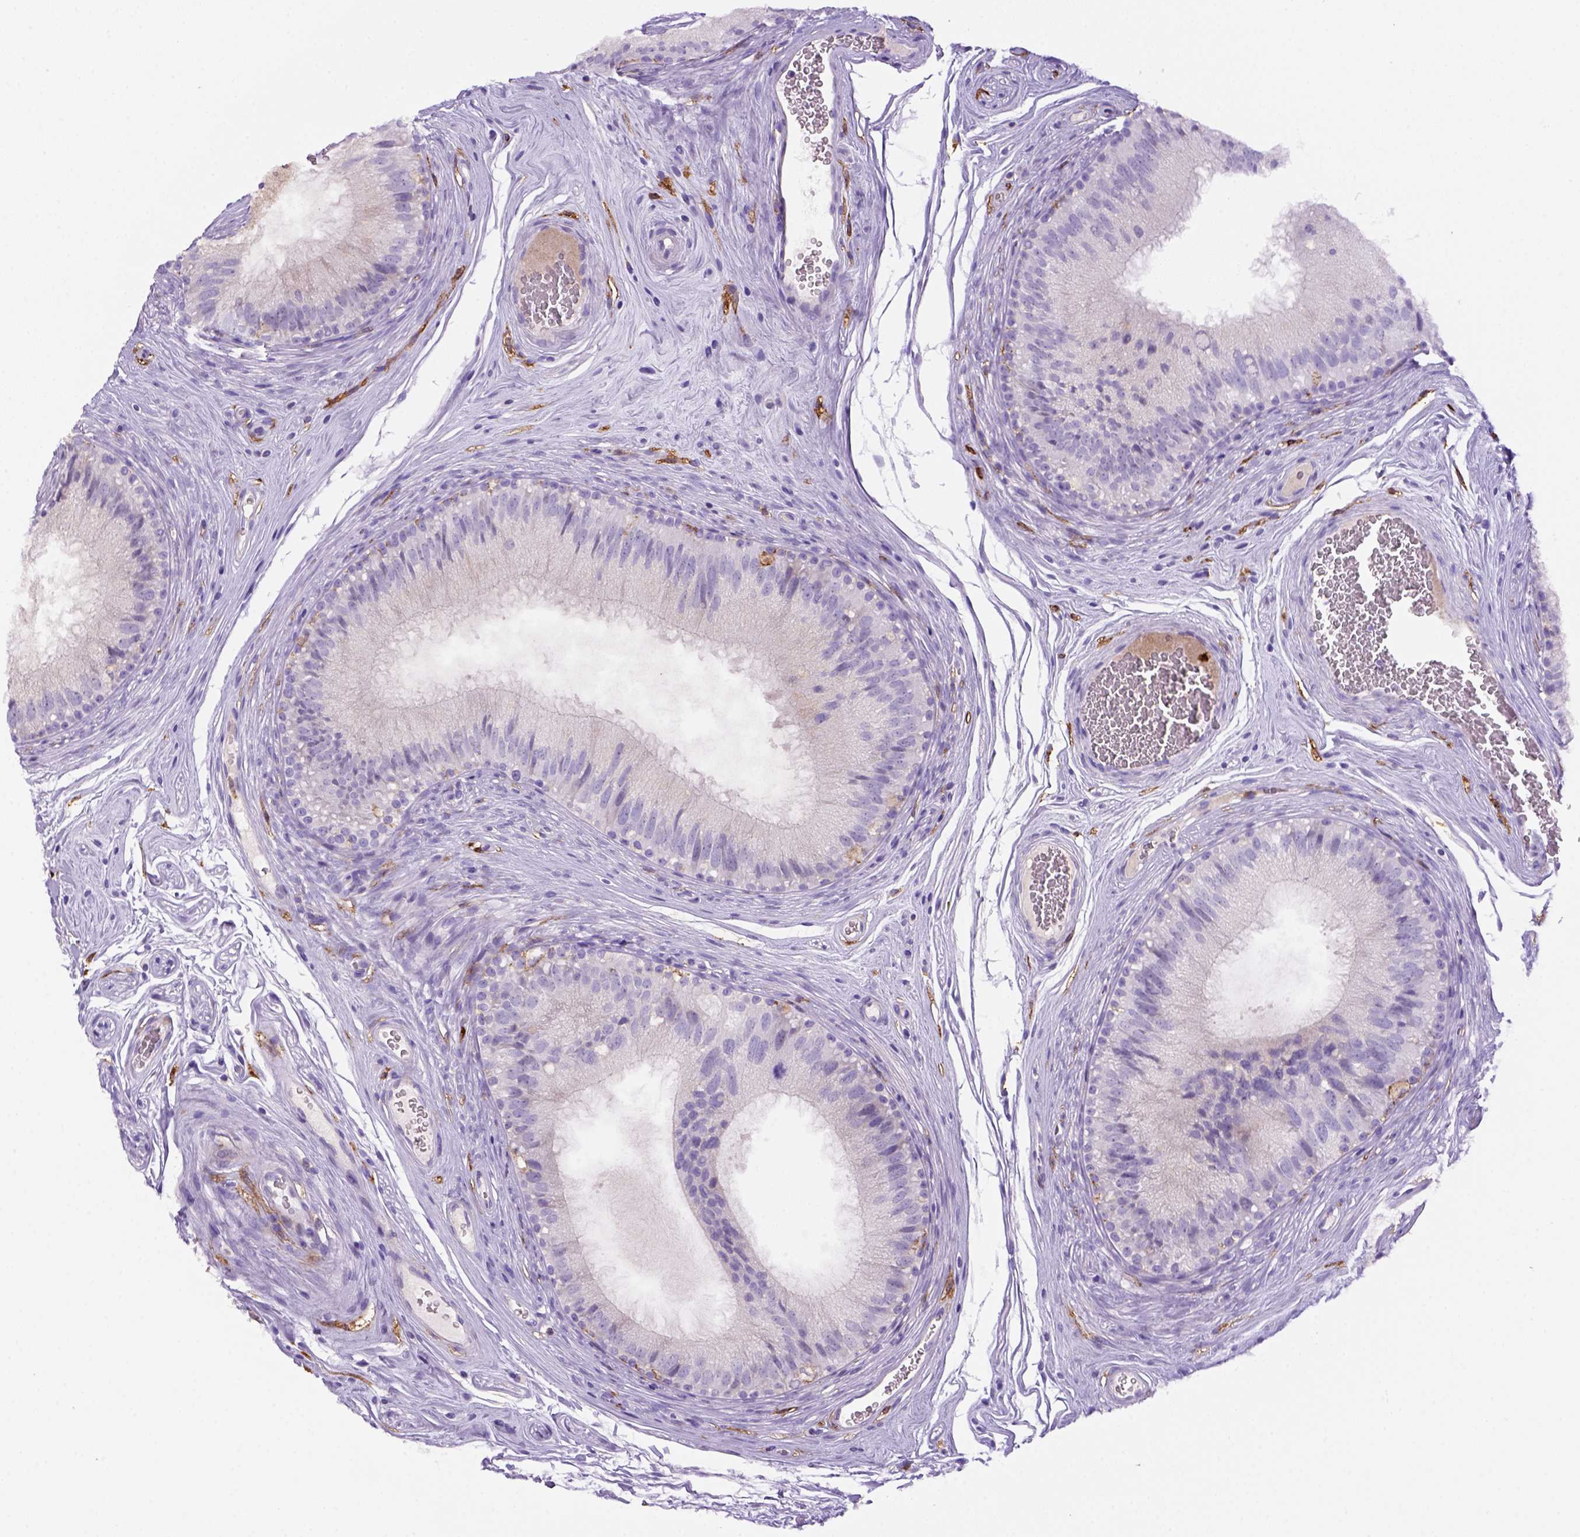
{"staining": {"intensity": "negative", "quantity": "none", "location": "none"}, "tissue": "epididymis", "cell_type": "Glandular cells", "image_type": "normal", "snomed": [{"axis": "morphology", "description": "Normal tissue, NOS"}, {"axis": "topography", "description": "Epididymis"}], "caption": "DAB (3,3'-diaminobenzidine) immunohistochemical staining of normal human epididymis reveals no significant expression in glandular cells.", "gene": "CD14", "patient": {"sex": "male", "age": 37}}